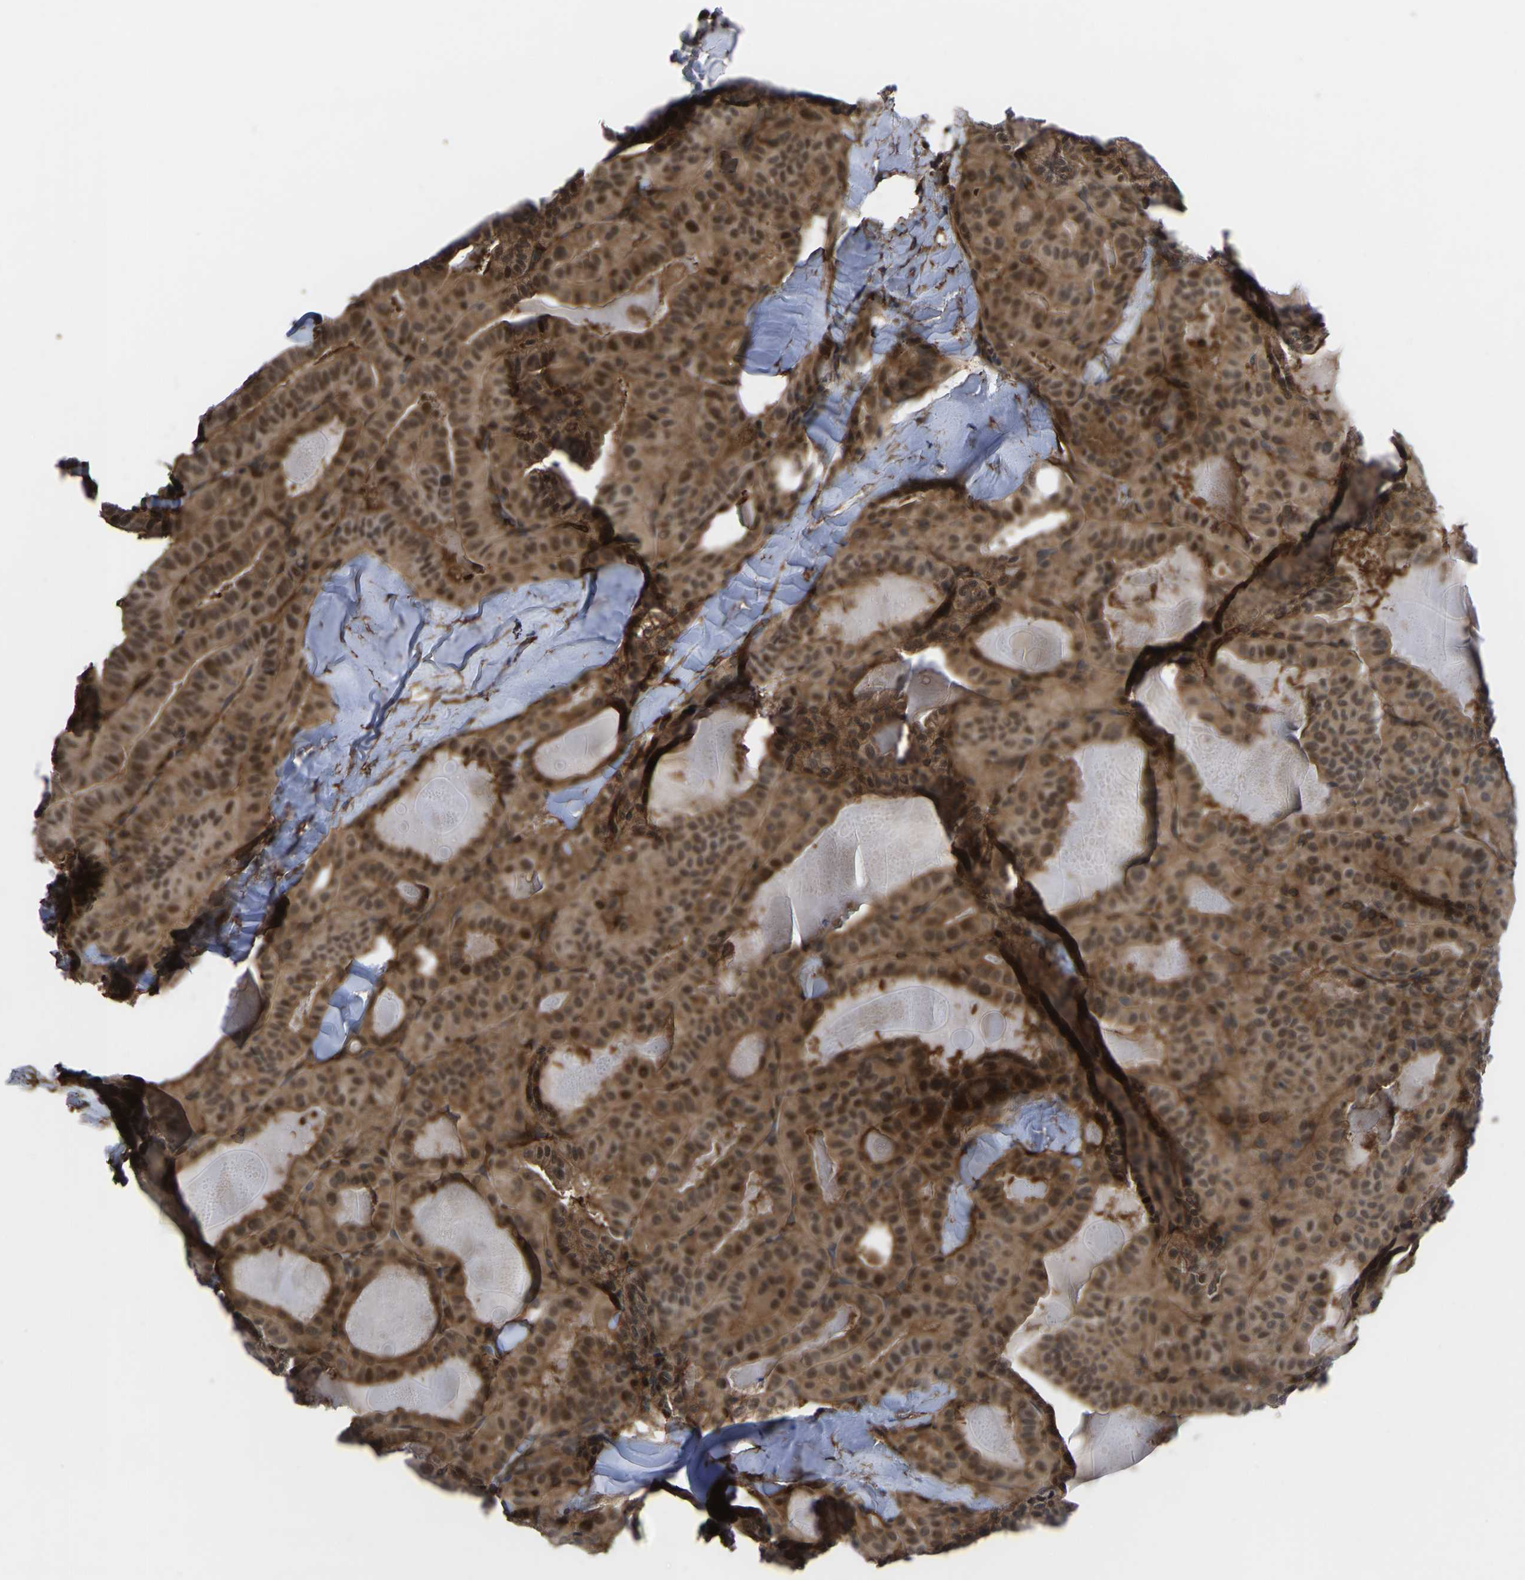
{"staining": {"intensity": "strong", "quantity": ">75%", "location": "cytoplasmic/membranous,nuclear"}, "tissue": "thyroid cancer", "cell_type": "Tumor cells", "image_type": "cancer", "snomed": [{"axis": "morphology", "description": "Papillary adenocarcinoma, NOS"}, {"axis": "topography", "description": "Thyroid gland"}], "caption": "Strong cytoplasmic/membranous and nuclear protein staining is identified in approximately >75% of tumor cells in thyroid cancer.", "gene": "CYP7B1", "patient": {"sex": "male", "age": 77}}